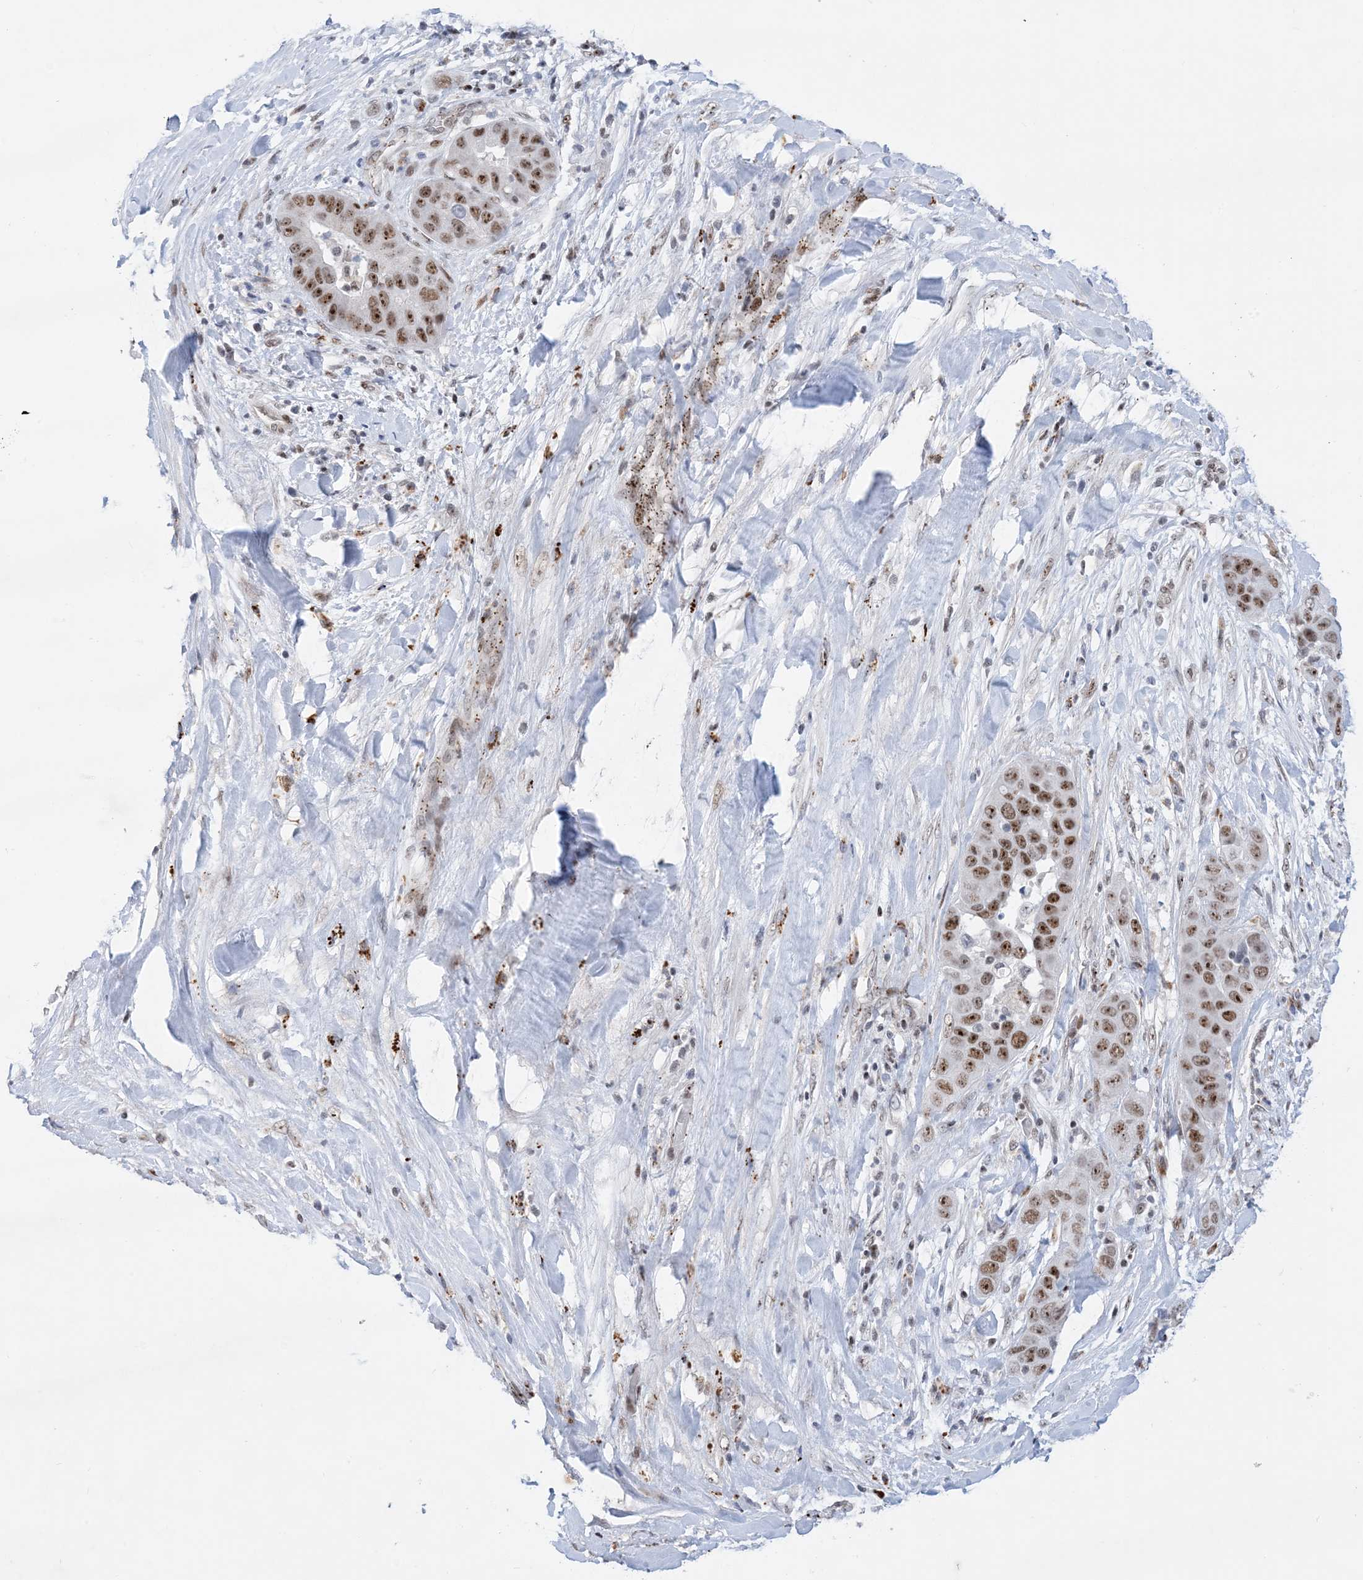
{"staining": {"intensity": "moderate", "quantity": ">75%", "location": "nuclear"}, "tissue": "liver cancer", "cell_type": "Tumor cells", "image_type": "cancer", "snomed": [{"axis": "morphology", "description": "Cholangiocarcinoma"}, {"axis": "topography", "description": "Liver"}], "caption": "Liver cancer (cholangiocarcinoma) stained with a protein marker displays moderate staining in tumor cells.", "gene": "TSPYL1", "patient": {"sex": "female", "age": 52}}